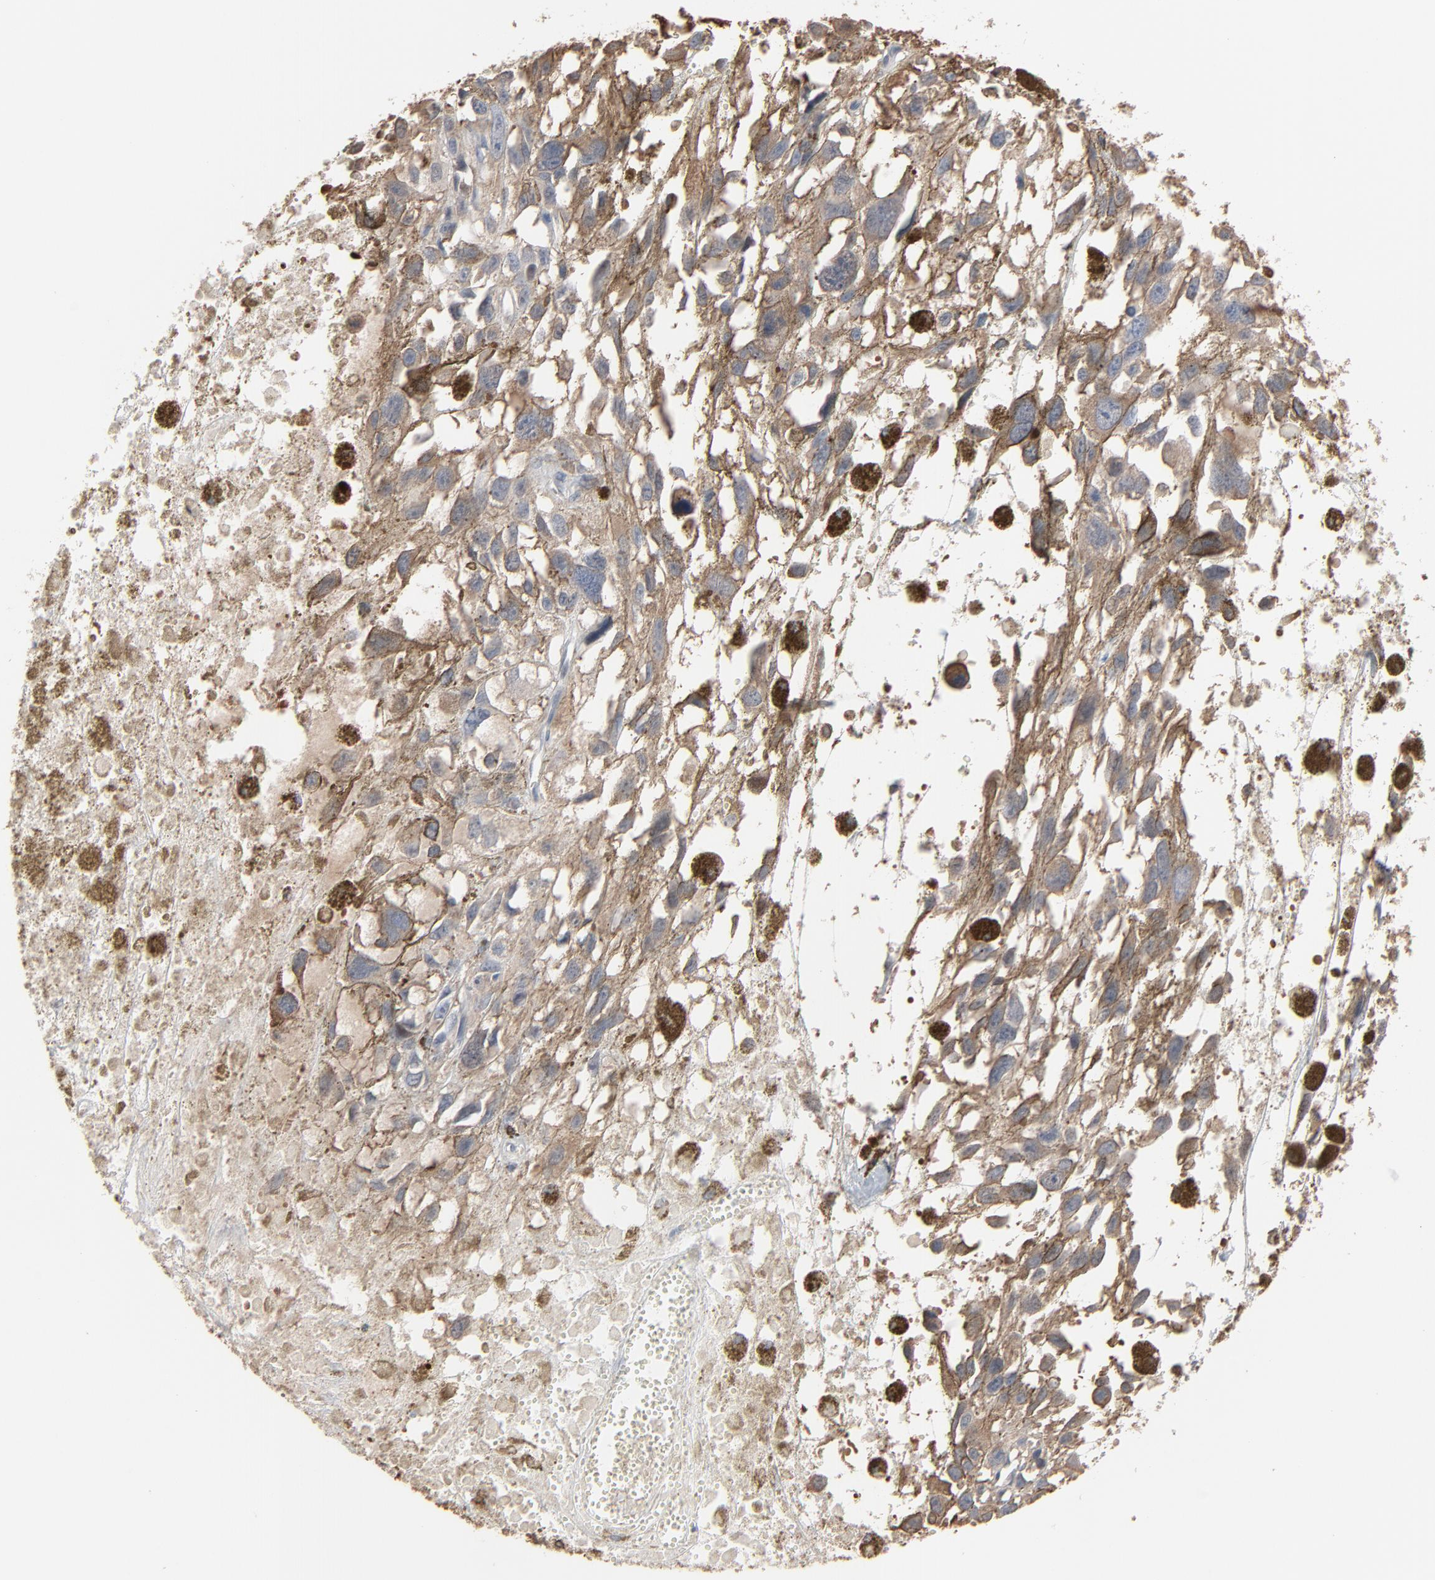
{"staining": {"intensity": "weak", "quantity": ">75%", "location": "cytoplasmic/membranous"}, "tissue": "melanoma", "cell_type": "Tumor cells", "image_type": "cancer", "snomed": [{"axis": "morphology", "description": "Malignant melanoma, Metastatic site"}, {"axis": "topography", "description": "Lymph node"}], "caption": "This is an image of IHC staining of malignant melanoma (metastatic site), which shows weak staining in the cytoplasmic/membranous of tumor cells.", "gene": "CCT5", "patient": {"sex": "male", "age": 59}}